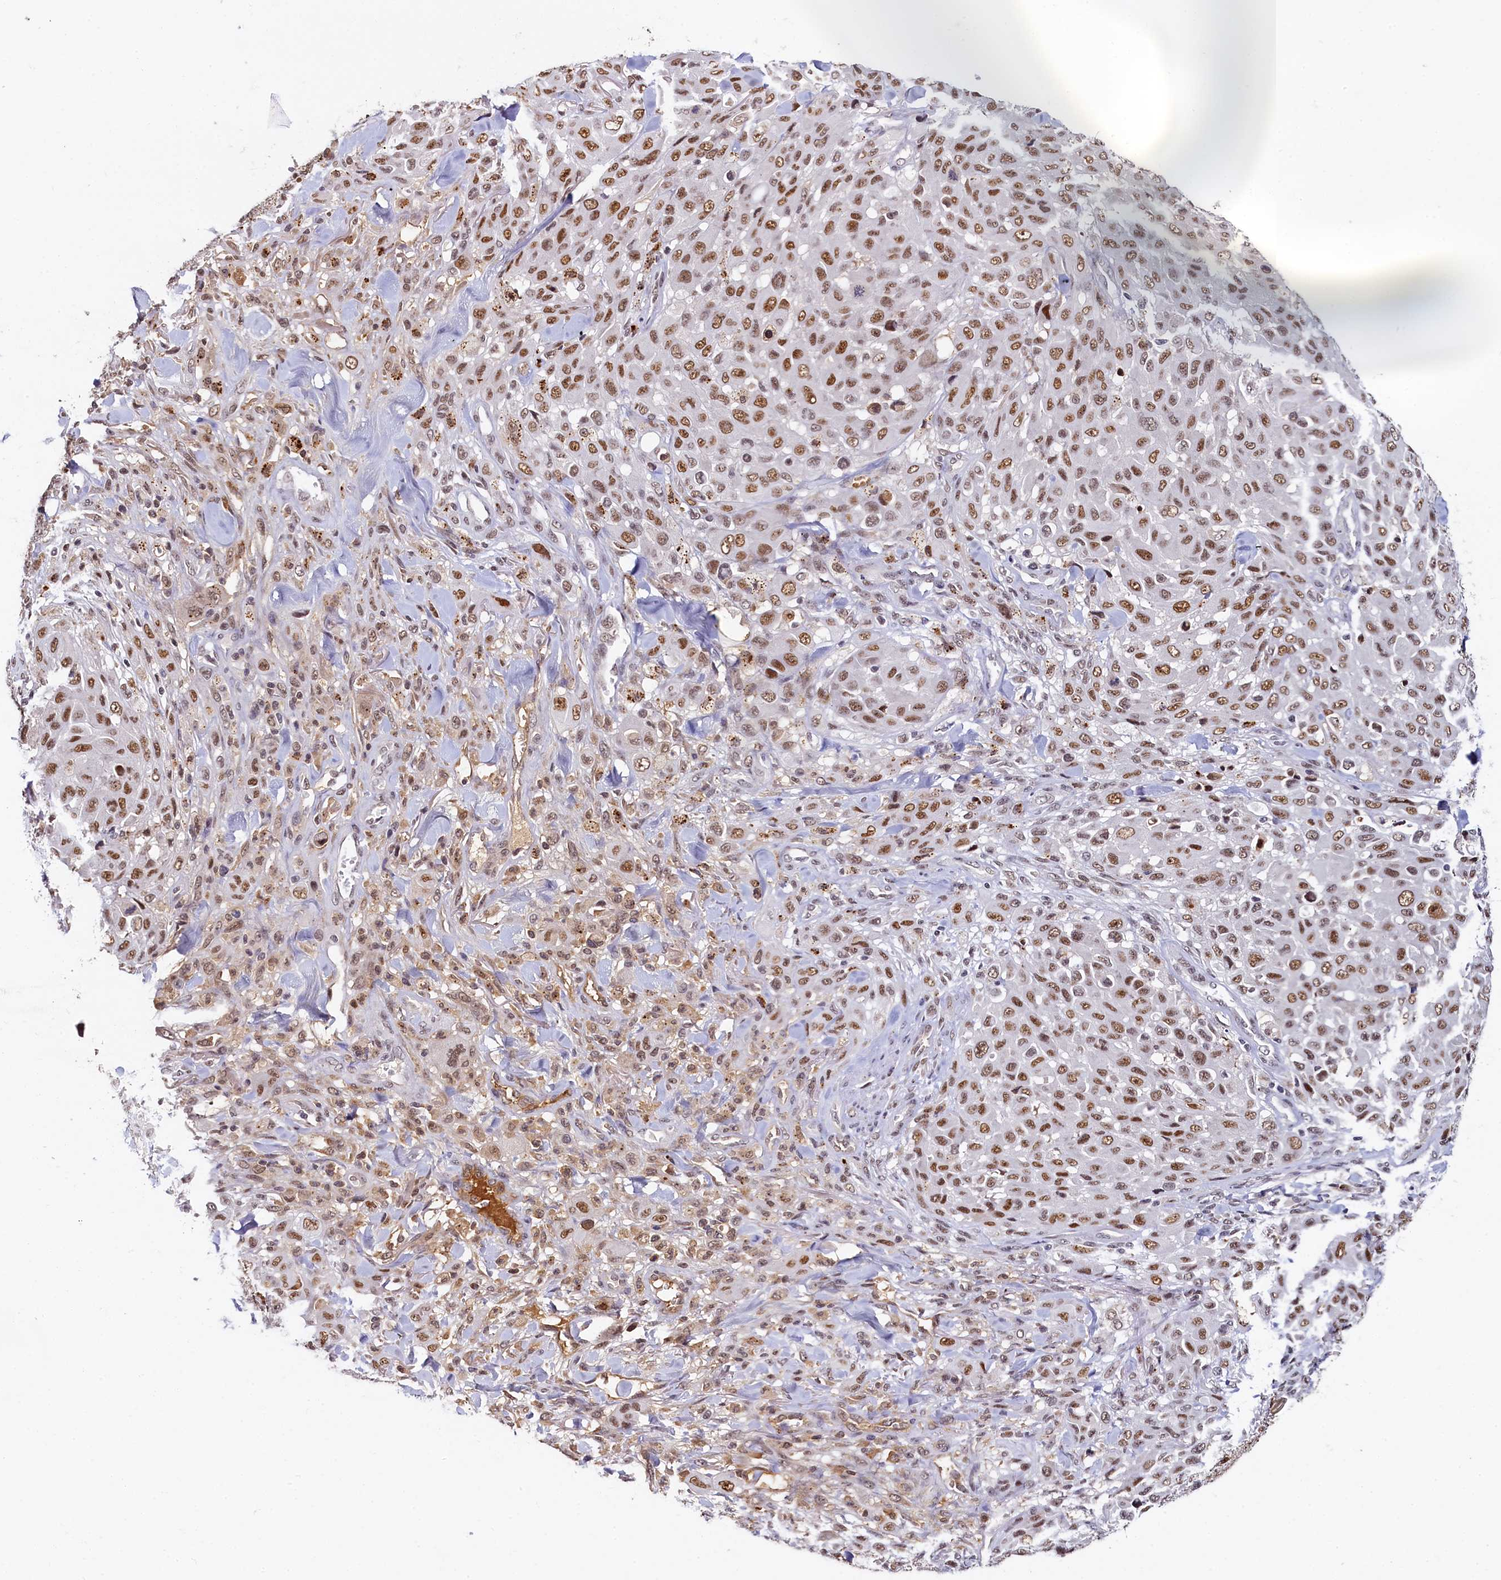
{"staining": {"intensity": "moderate", "quantity": ">75%", "location": "nuclear"}, "tissue": "melanoma", "cell_type": "Tumor cells", "image_type": "cancer", "snomed": [{"axis": "morphology", "description": "Malignant melanoma, Metastatic site"}, {"axis": "topography", "description": "Skin"}], "caption": "Melanoma stained with a protein marker displays moderate staining in tumor cells.", "gene": "INTS14", "patient": {"sex": "female", "age": 81}}